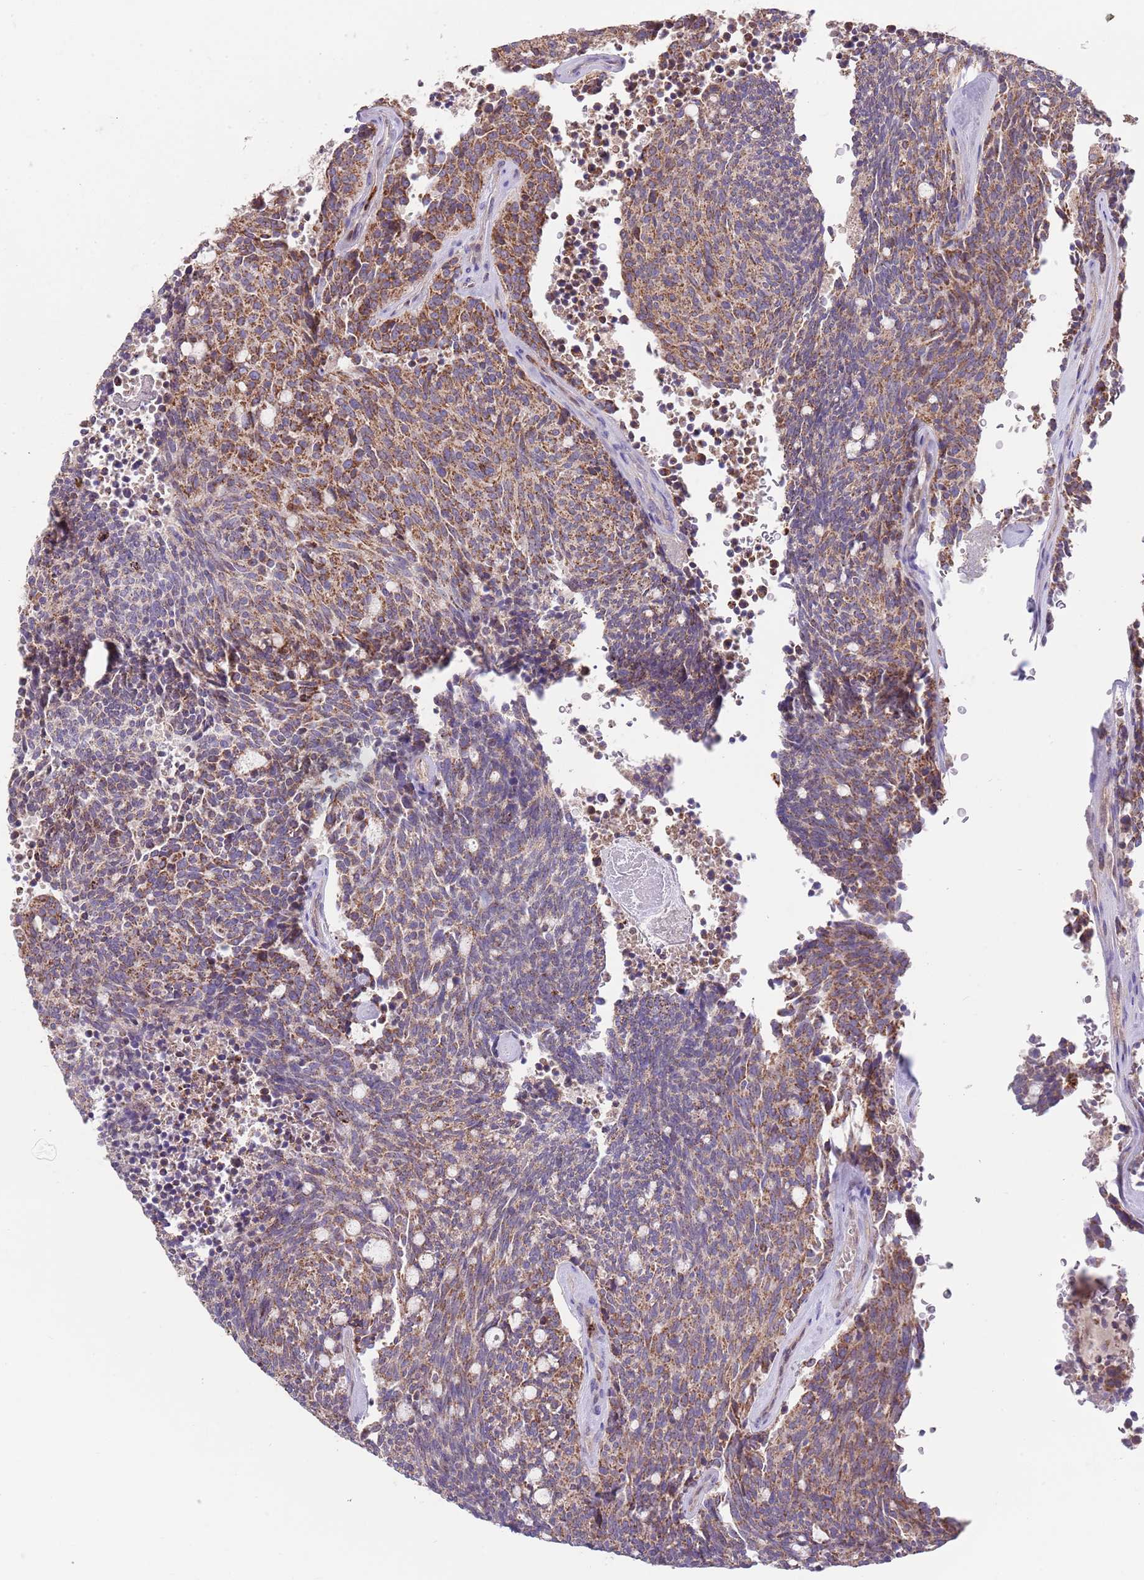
{"staining": {"intensity": "moderate", "quantity": ">75%", "location": "cytoplasmic/membranous"}, "tissue": "carcinoid", "cell_type": "Tumor cells", "image_type": "cancer", "snomed": [{"axis": "morphology", "description": "Carcinoid, malignant, NOS"}, {"axis": "topography", "description": "Pancreas"}], "caption": "High-power microscopy captured an immunohistochemistry histopathology image of carcinoid (malignant), revealing moderate cytoplasmic/membranous positivity in approximately >75% of tumor cells. Using DAB (3,3'-diaminobenzidine) (brown) and hematoxylin (blue) stains, captured at high magnification using brightfield microscopy.", "gene": "DDT", "patient": {"sex": "female", "age": 54}}